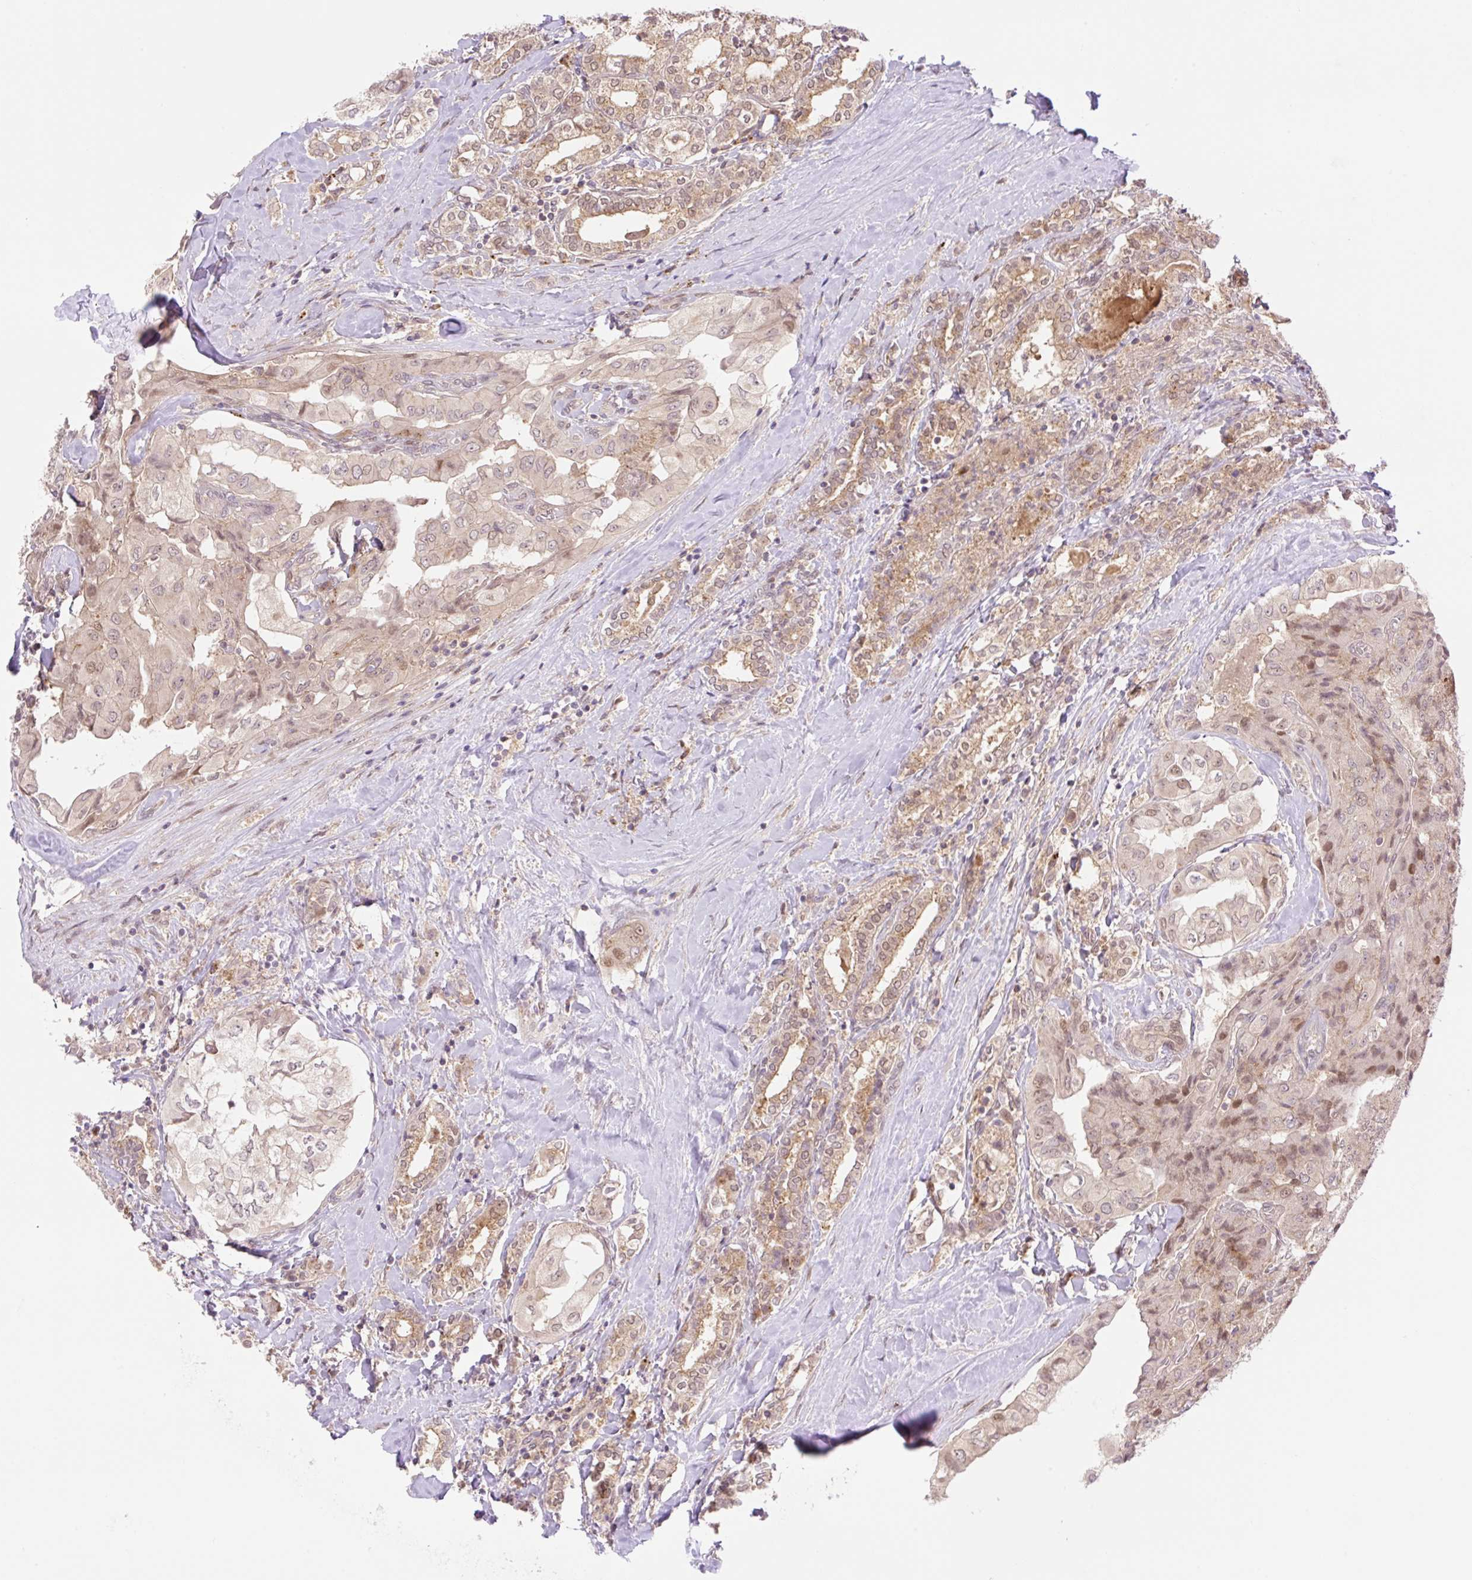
{"staining": {"intensity": "moderate", "quantity": ">75%", "location": "cytoplasmic/membranous,nuclear"}, "tissue": "thyroid cancer", "cell_type": "Tumor cells", "image_type": "cancer", "snomed": [{"axis": "morphology", "description": "Normal tissue, NOS"}, {"axis": "morphology", "description": "Papillary adenocarcinoma, NOS"}, {"axis": "topography", "description": "Thyroid gland"}], "caption": "Thyroid cancer (papillary adenocarcinoma) stained with a protein marker reveals moderate staining in tumor cells.", "gene": "VPS25", "patient": {"sex": "female", "age": 59}}